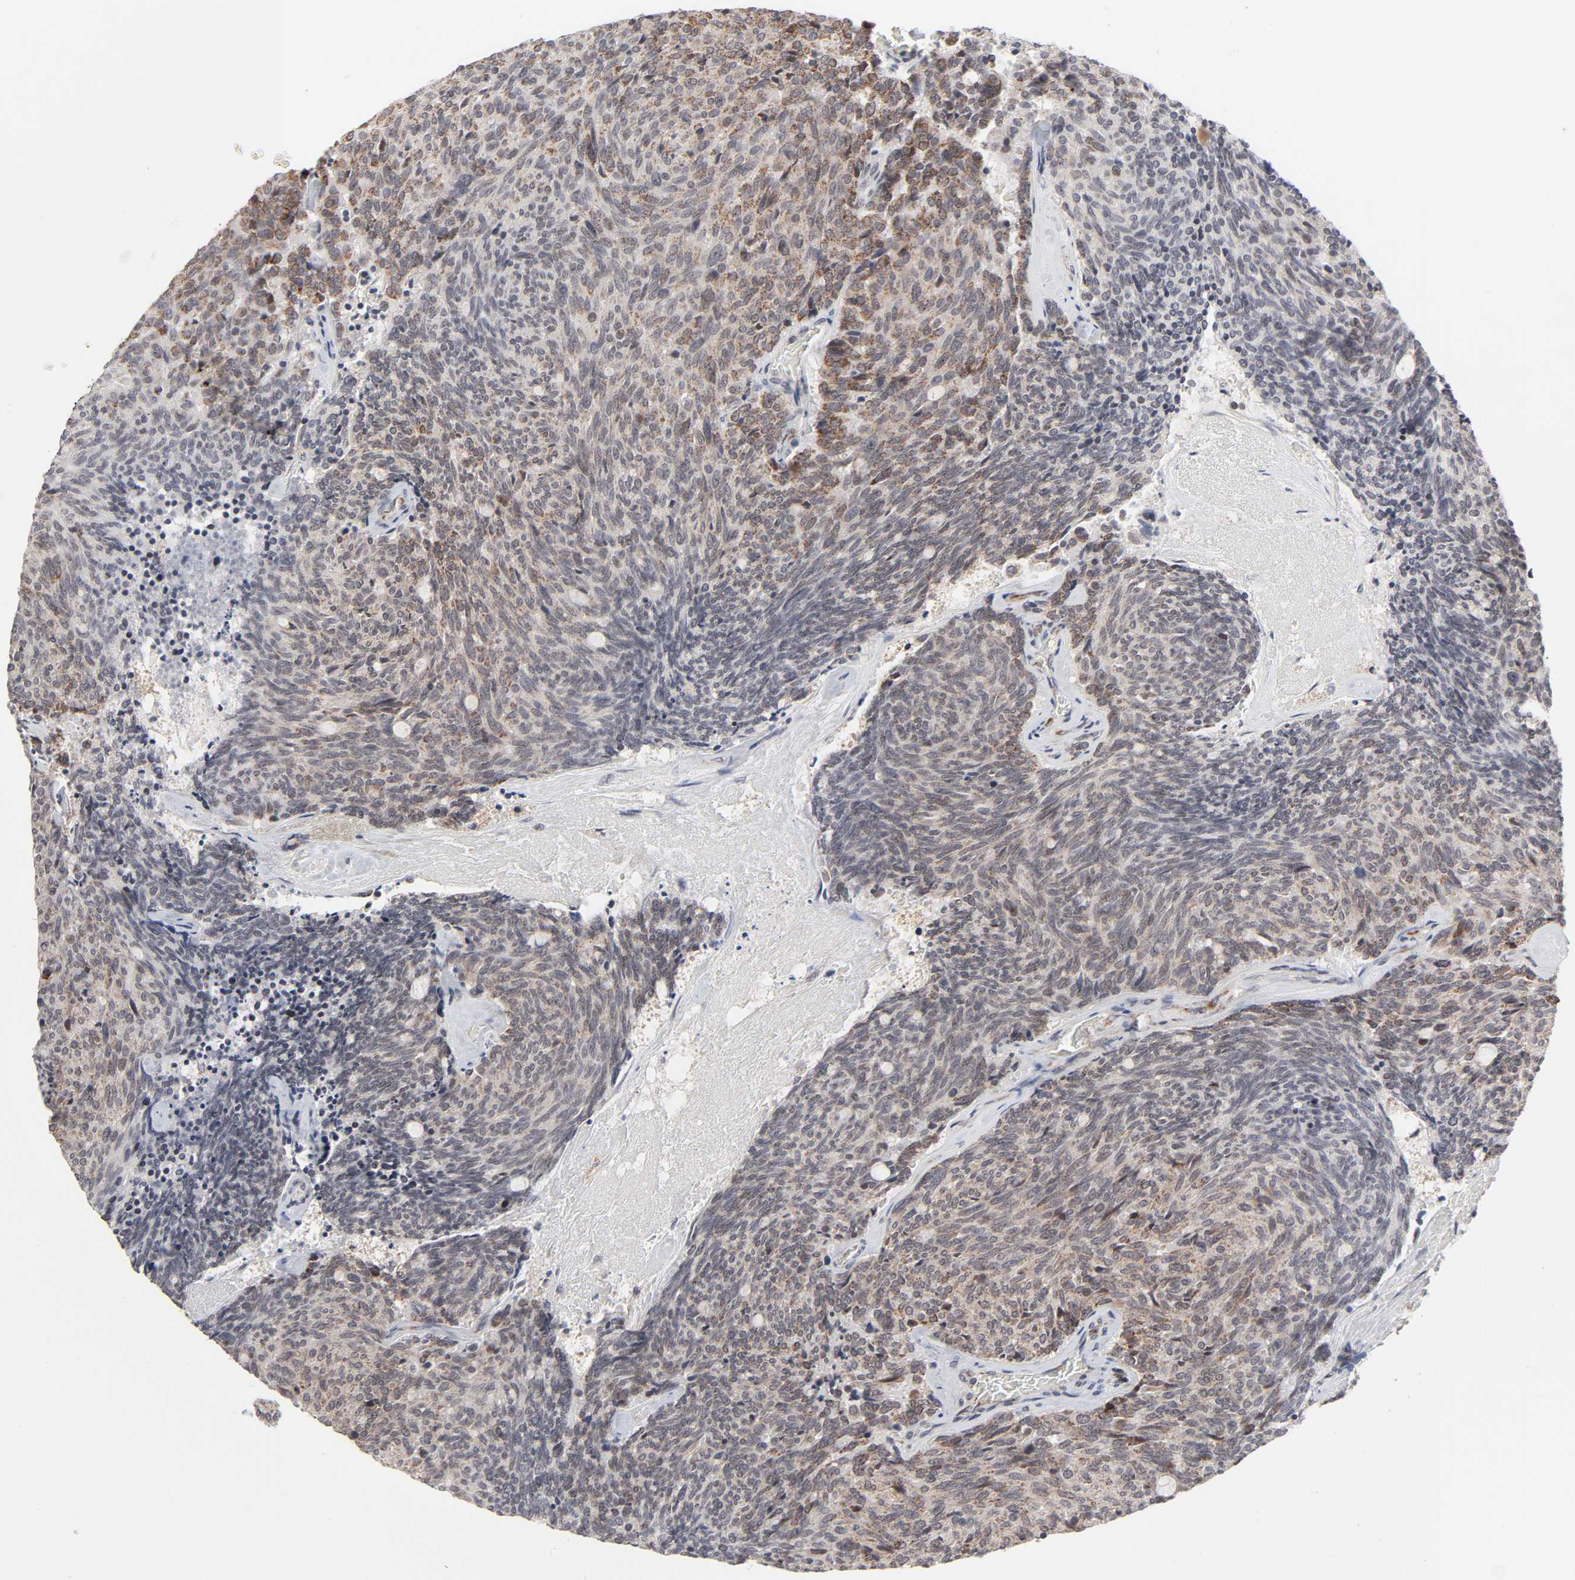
{"staining": {"intensity": "moderate", "quantity": ">75%", "location": "cytoplasmic/membranous"}, "tissue": "carcinoid", "cell_type": "Tumor cells", "image_type": "cancer", "snomed": [{"axis": "morphology", "description": "Carcinoid, malignant, NOS"}, {"axis": "topography", "description": "Pancreas"}], "caption": "Carcinoid (malignant) stained for a protein (brown) shows moderate cytoplasmic/membranous positive staining in approximately >75% of tumor cells.", "gene": "AUH", "patient": {"sex": "female", "age": 54}}